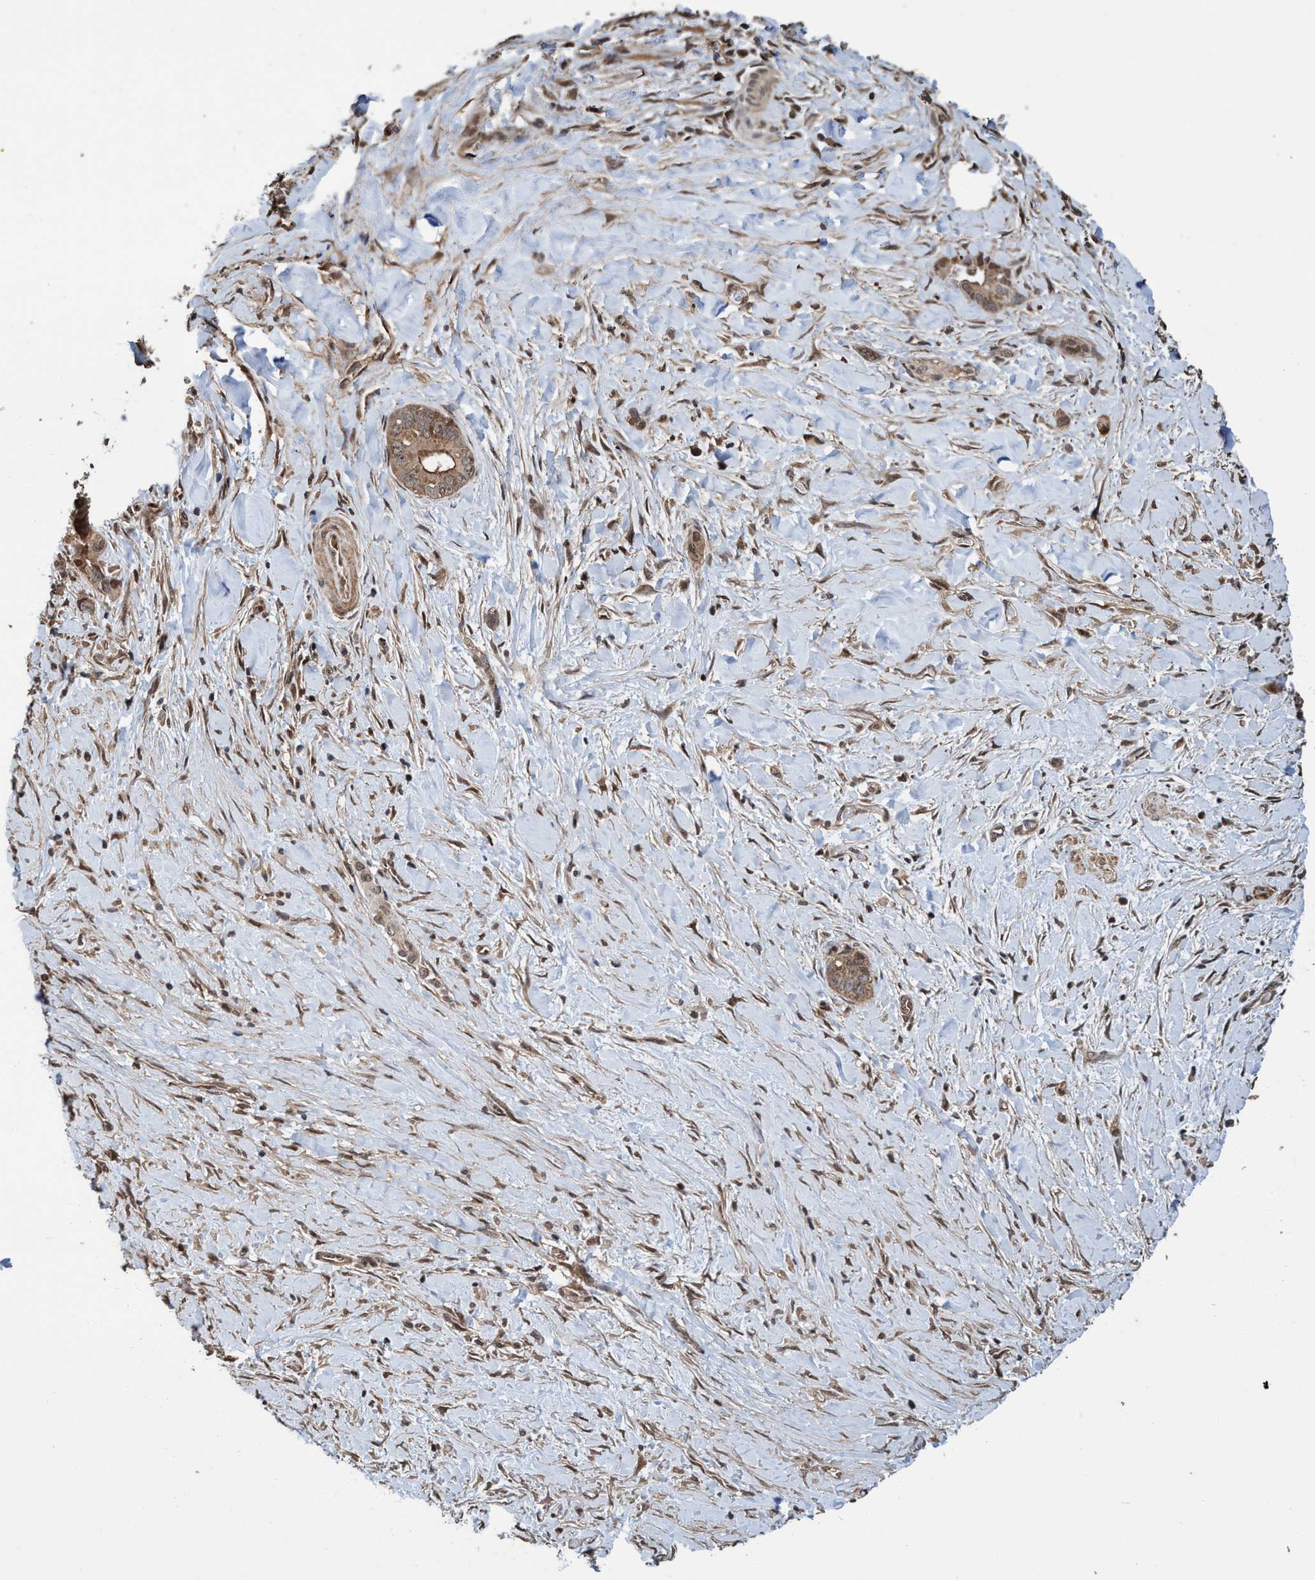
{"staining": {"intensity": "moderate", "quantity": ">75%", "location": "cytoplasmic/membranous,nuclear"}, "tissue": "liver cancer", "cell_type": "Tumor cells", "image_type": "cancer", "snomed": [{"axis": "morphology", "description": "Cholangiocarcinoma"}, {"axis": "topography", "description": "Liver"}], "caption": "Liver cancer (cholangiocarcinoma) stained with IHC shows moderate cytoplasmic/membranous and nuclear staining in approximately >75% of tumor cells.", "gene": "TRPC7", "patient": {"sex": "female", "age": 55}}